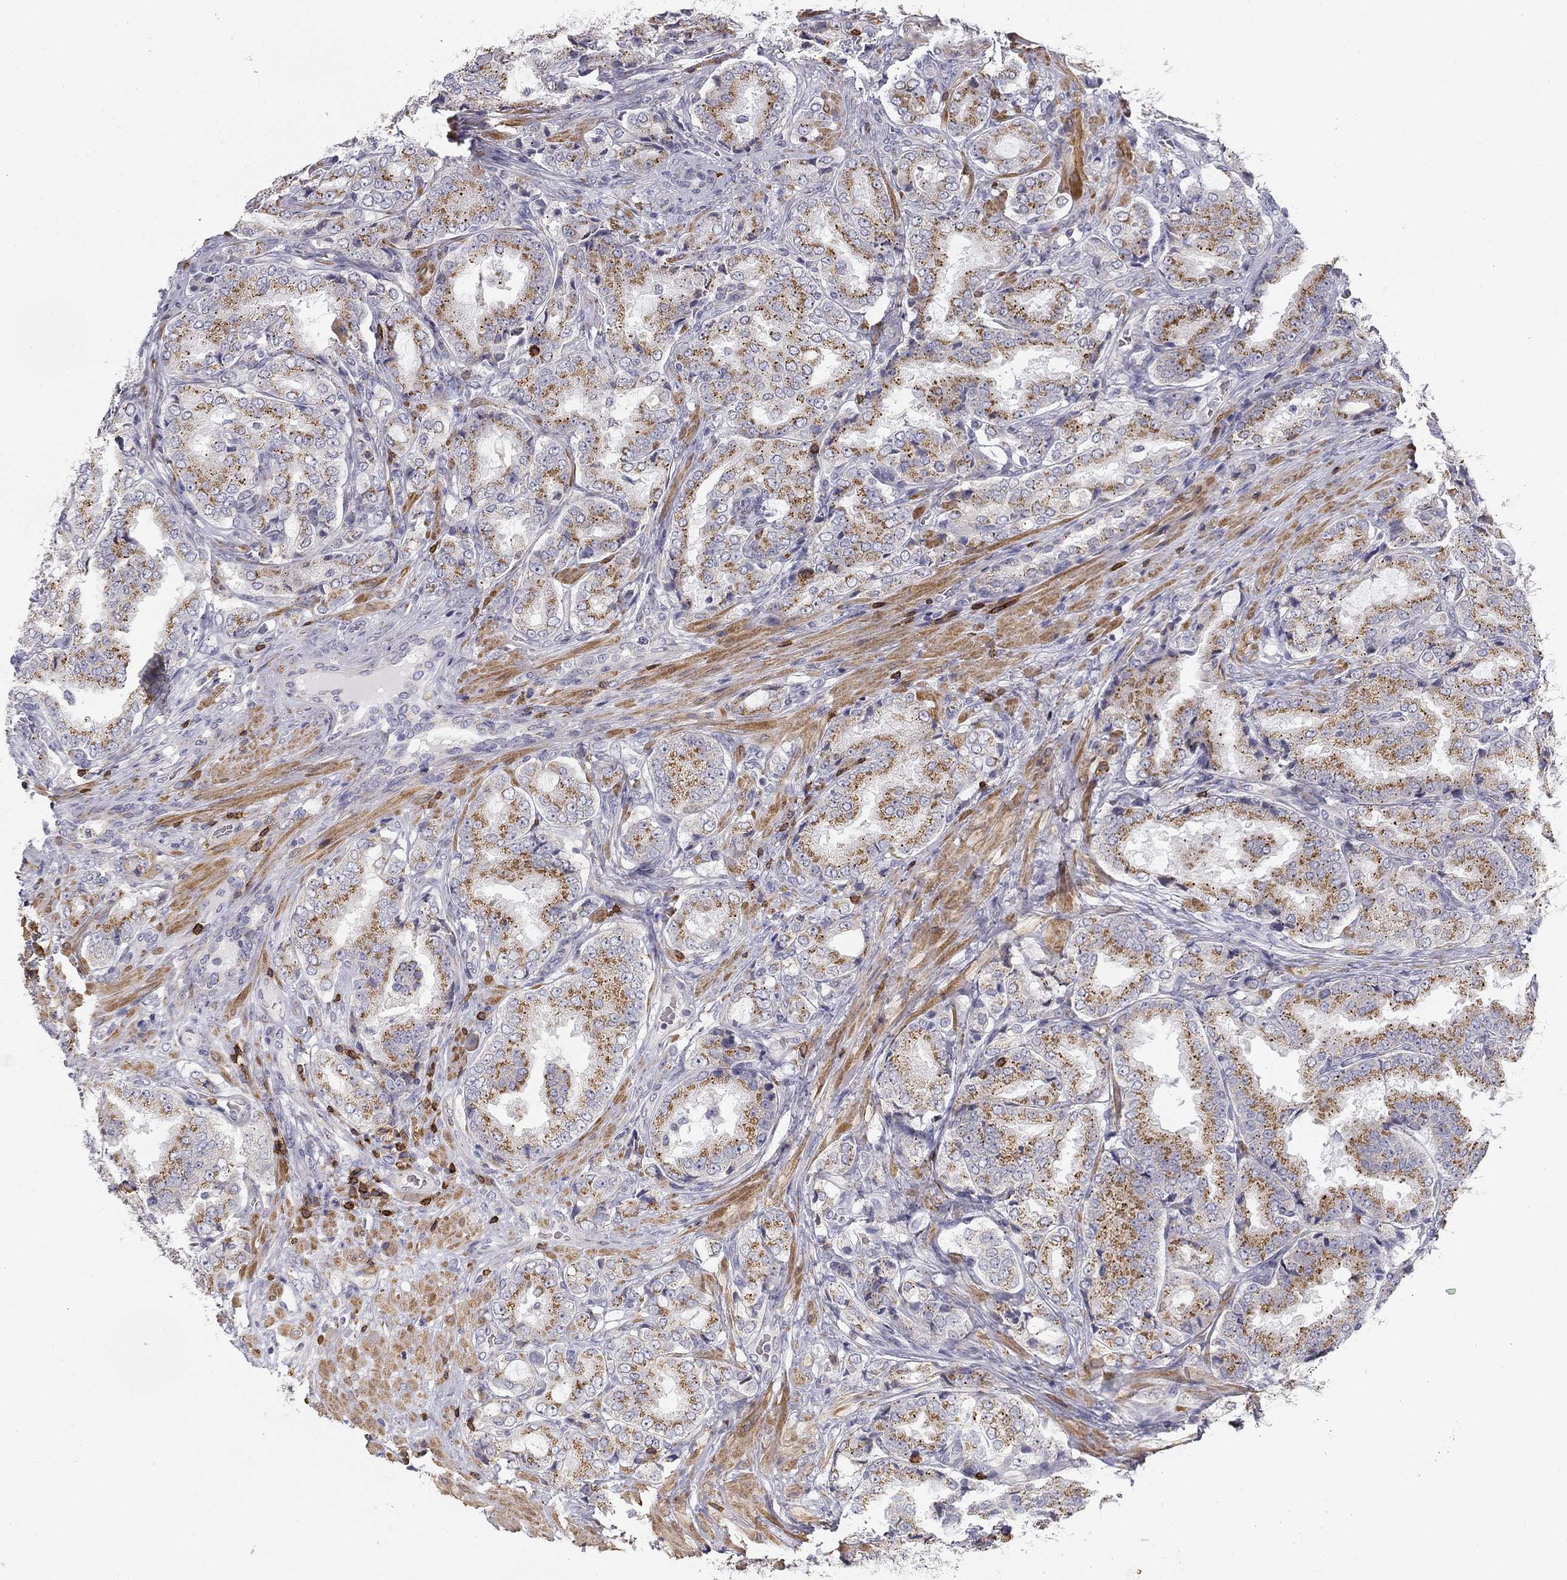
{"staining": {"intensity": "moderate", "quantity": "<25%", "location": "cytoplasmic/membranous"}, "tissue": "prostate cancer", "cell_type": "Tumor cells", "image_type": "cancer", "snomed": [{"axis": "morphology", "description": "Adenocarcinoma, NOS"}, {"axis": "topography", "description": "Prostate"}], "caption": "Moderate cytoplasmic/membranous protein staining is seen in approximately <25% of tumor cells in prostate cancer.", "gene": "TRAT1", "patient": {"sex": "male", "age": 65}}